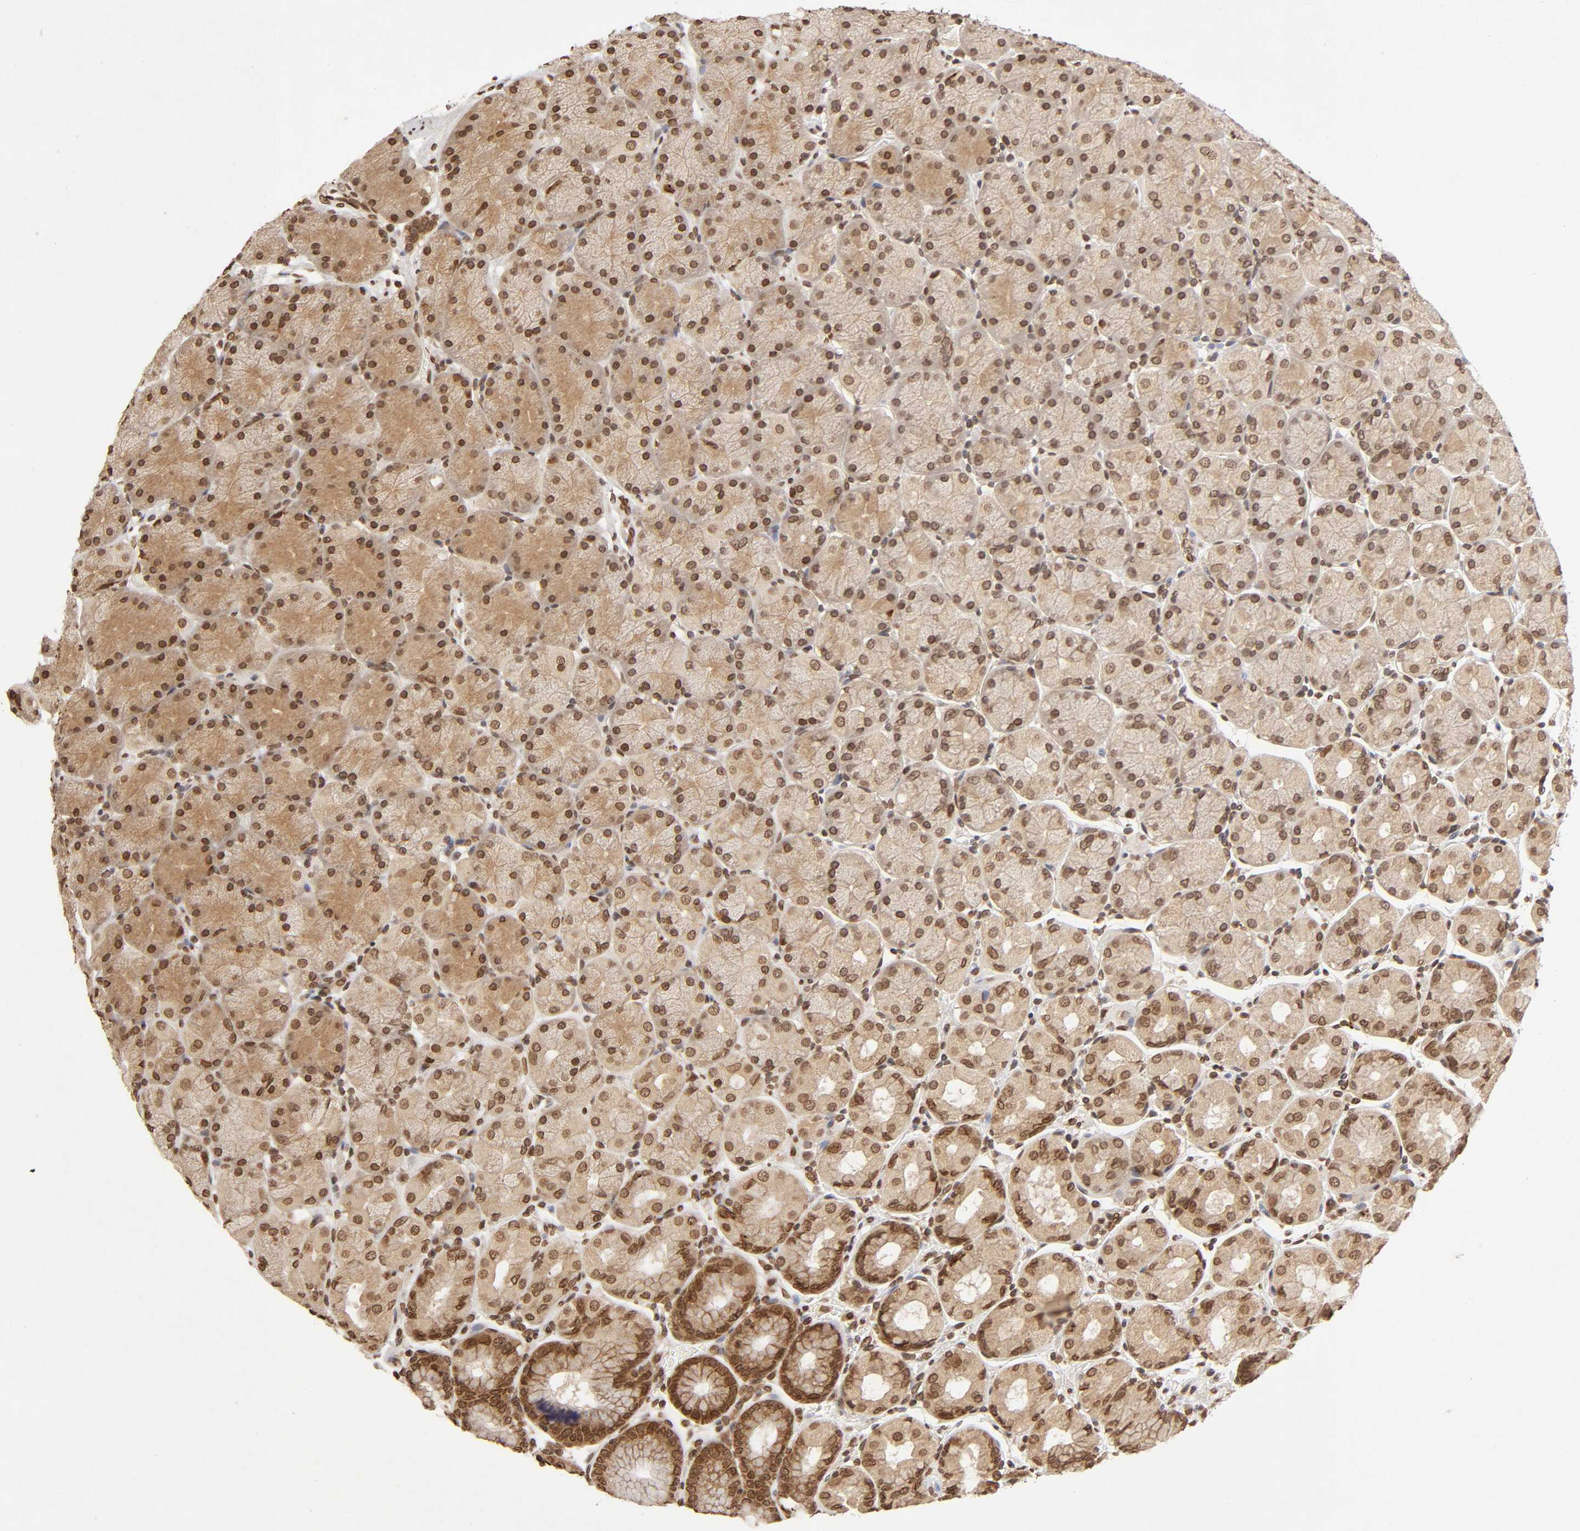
{"staining": {"intensity": "moderate", "quantity": ">75%", "location": "cytoplasmic/membranous,nuclear"}, "tissue": "stomach", "cell_type": "Glandular cells", "image_type": "normal", "snomed": [{"axis": "morphology", "description": "Normal tissue, NOS"}, {"axis": "topography", "description": "Stomach, upper"}, {"axis": "topography", "description": "Stomach"}], "caption": "Approximately >75% of glandular cells in unremarkable human stomach reveal moderate cytoplasmic/membranous,nuclear protein expression as visualized by brown immunohistochemical staining.", "gene": "MLLT6", "patient": {"sex": "male", "age": 76}}